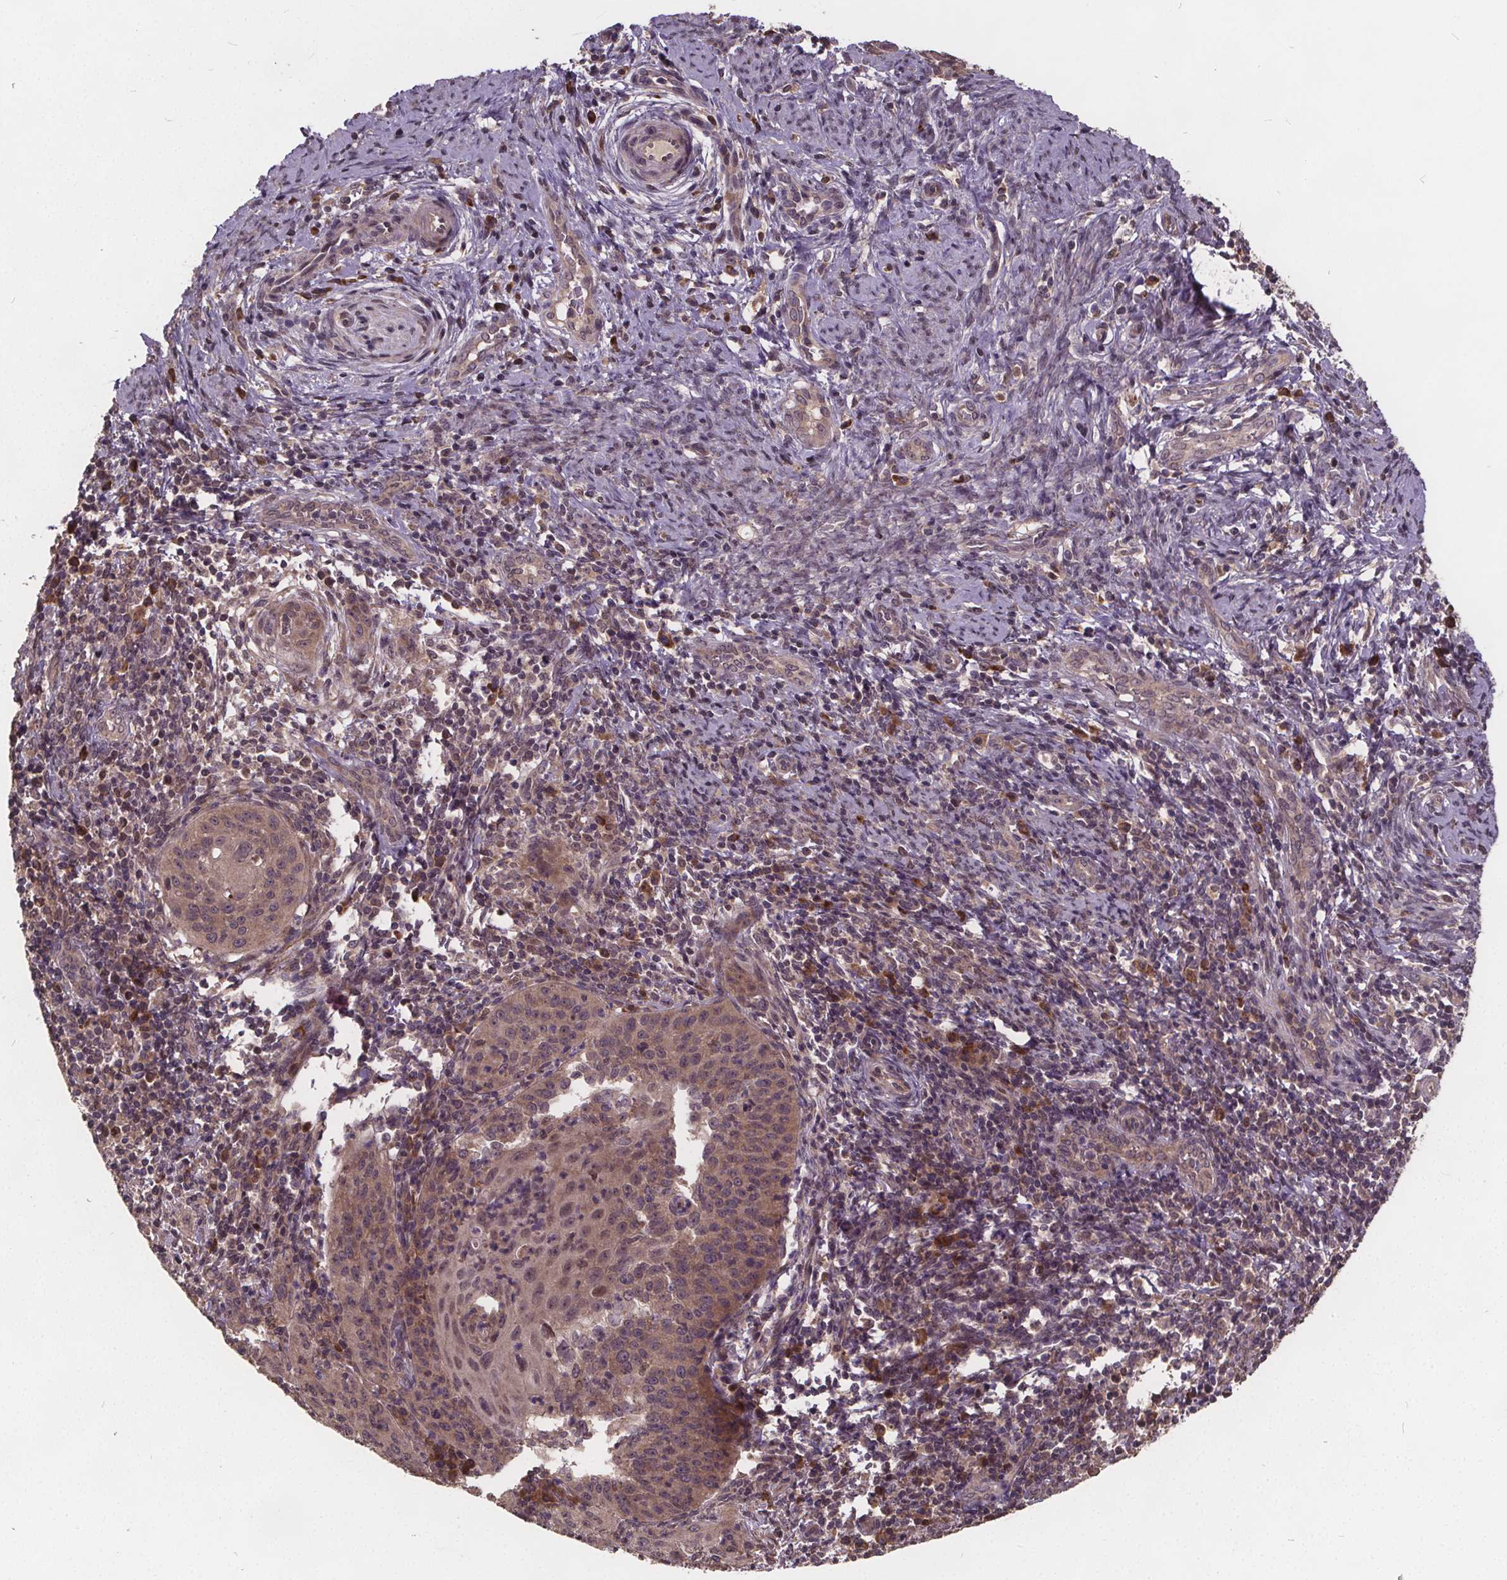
{"staining": {"intensity": "negative", "quantity": "none", "location": "none"}, "tissue": "cervical cancer", "cell_type": "Tumor cells", "image_type": "cancer", "snomed": [{"axis": "morphology", "description": "Squamous cell carcinoma, NOS"}, {"axis": "topography", "description": "Cervix"}], "caption": "This photomicrograph is of cervical squamous cell carcinoma stained with IHC to label a protein in brown with the nuclei are counter-stained blue. There is no positivity in tumor cells.", "gene": "USP9X", "patient": {"sex": "female", "age": 30}}